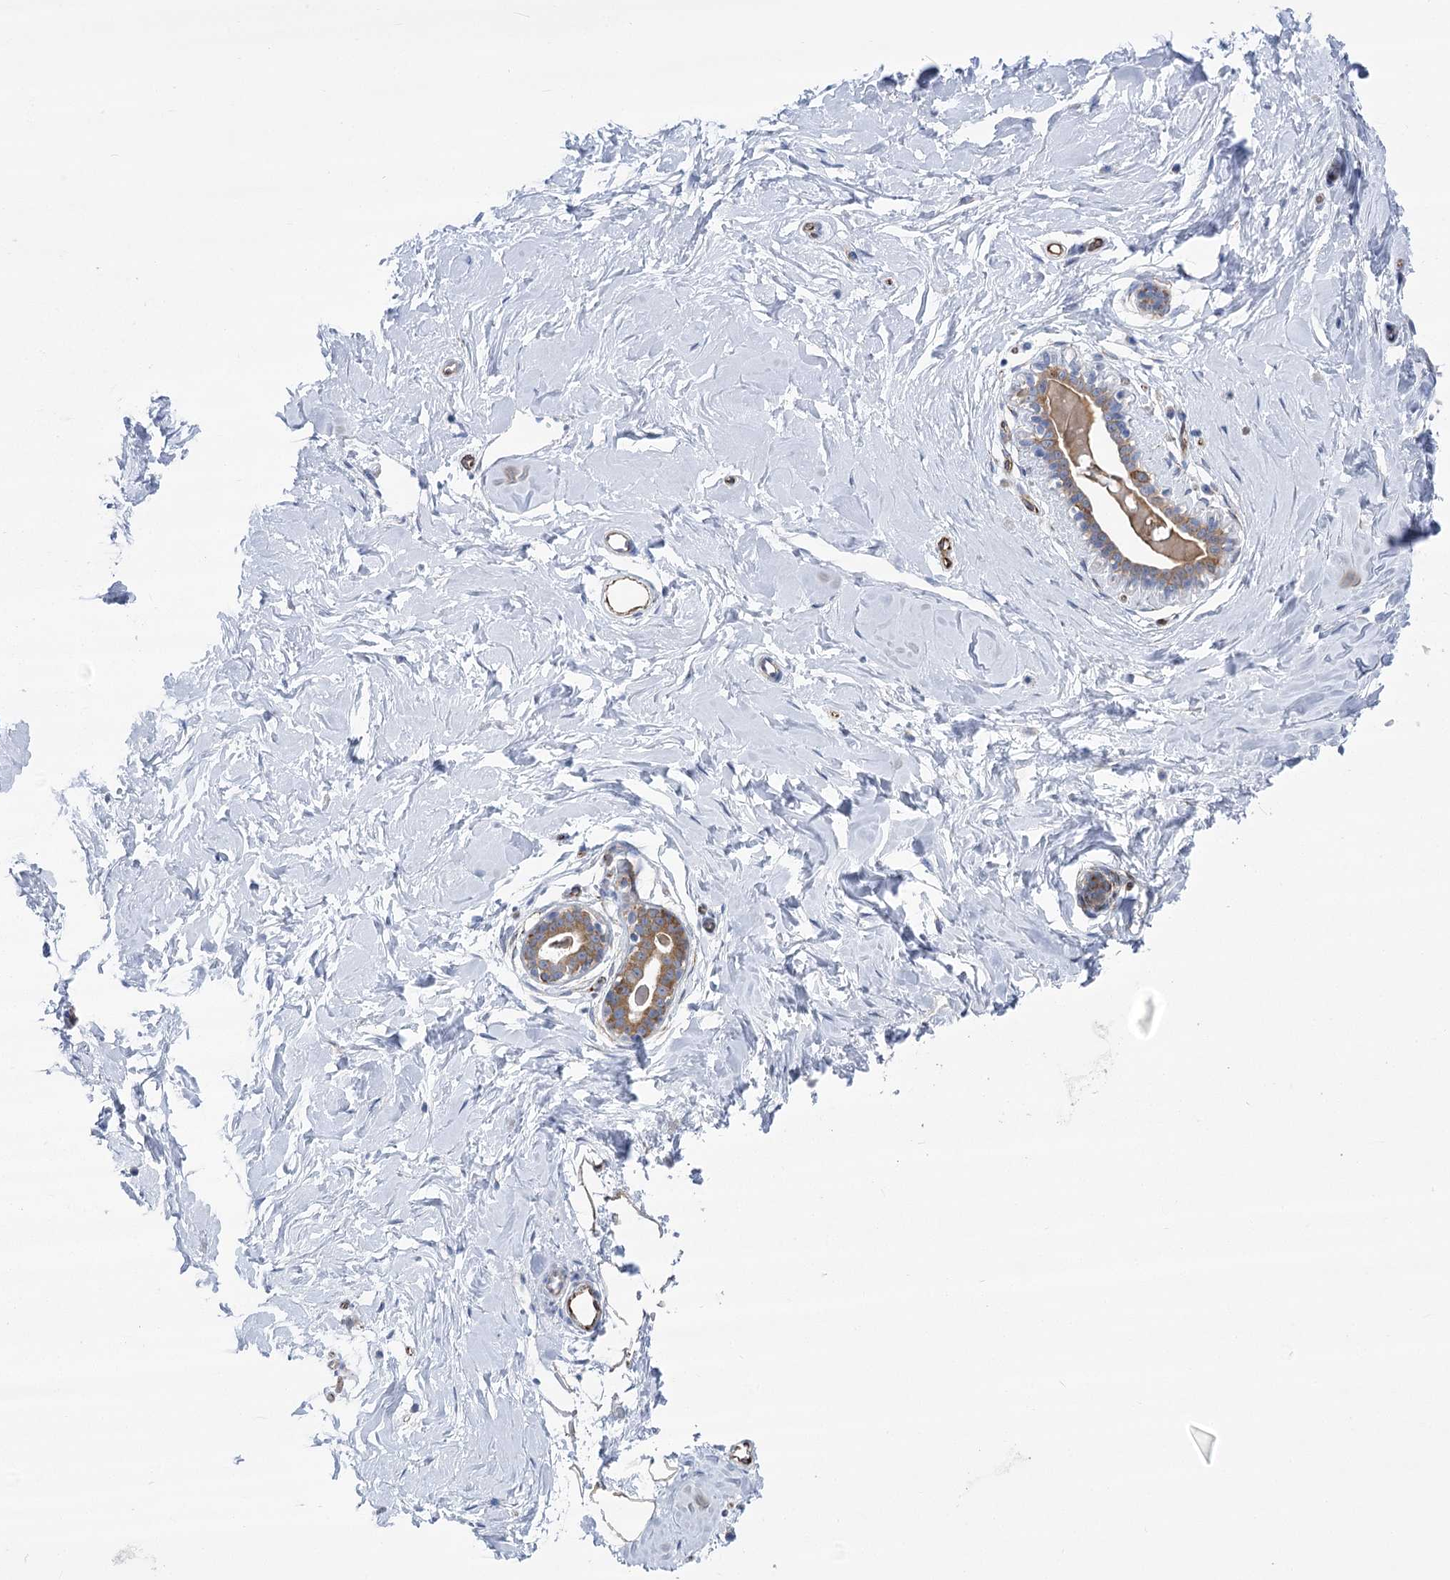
{"staining": {"intensity": "negative", "quantity": "none", "location": "none"}, "tissue": "breast", "cell_type": "Adipocytes", "image_type": "normal", "snomed": [{"axis": "morphology", "description": "Normal tissue, NOS"}, {"axis": "morphology", "description": "Adenoma, NOS"}, {"axis": "topography", "description": "Breast"}], "caption": "This is an IHC photomicrograph of normal breast. There is no expression in adipocytes.", "gene": "YTHDC2", "patient": {"sex": "female", "age": 23}}